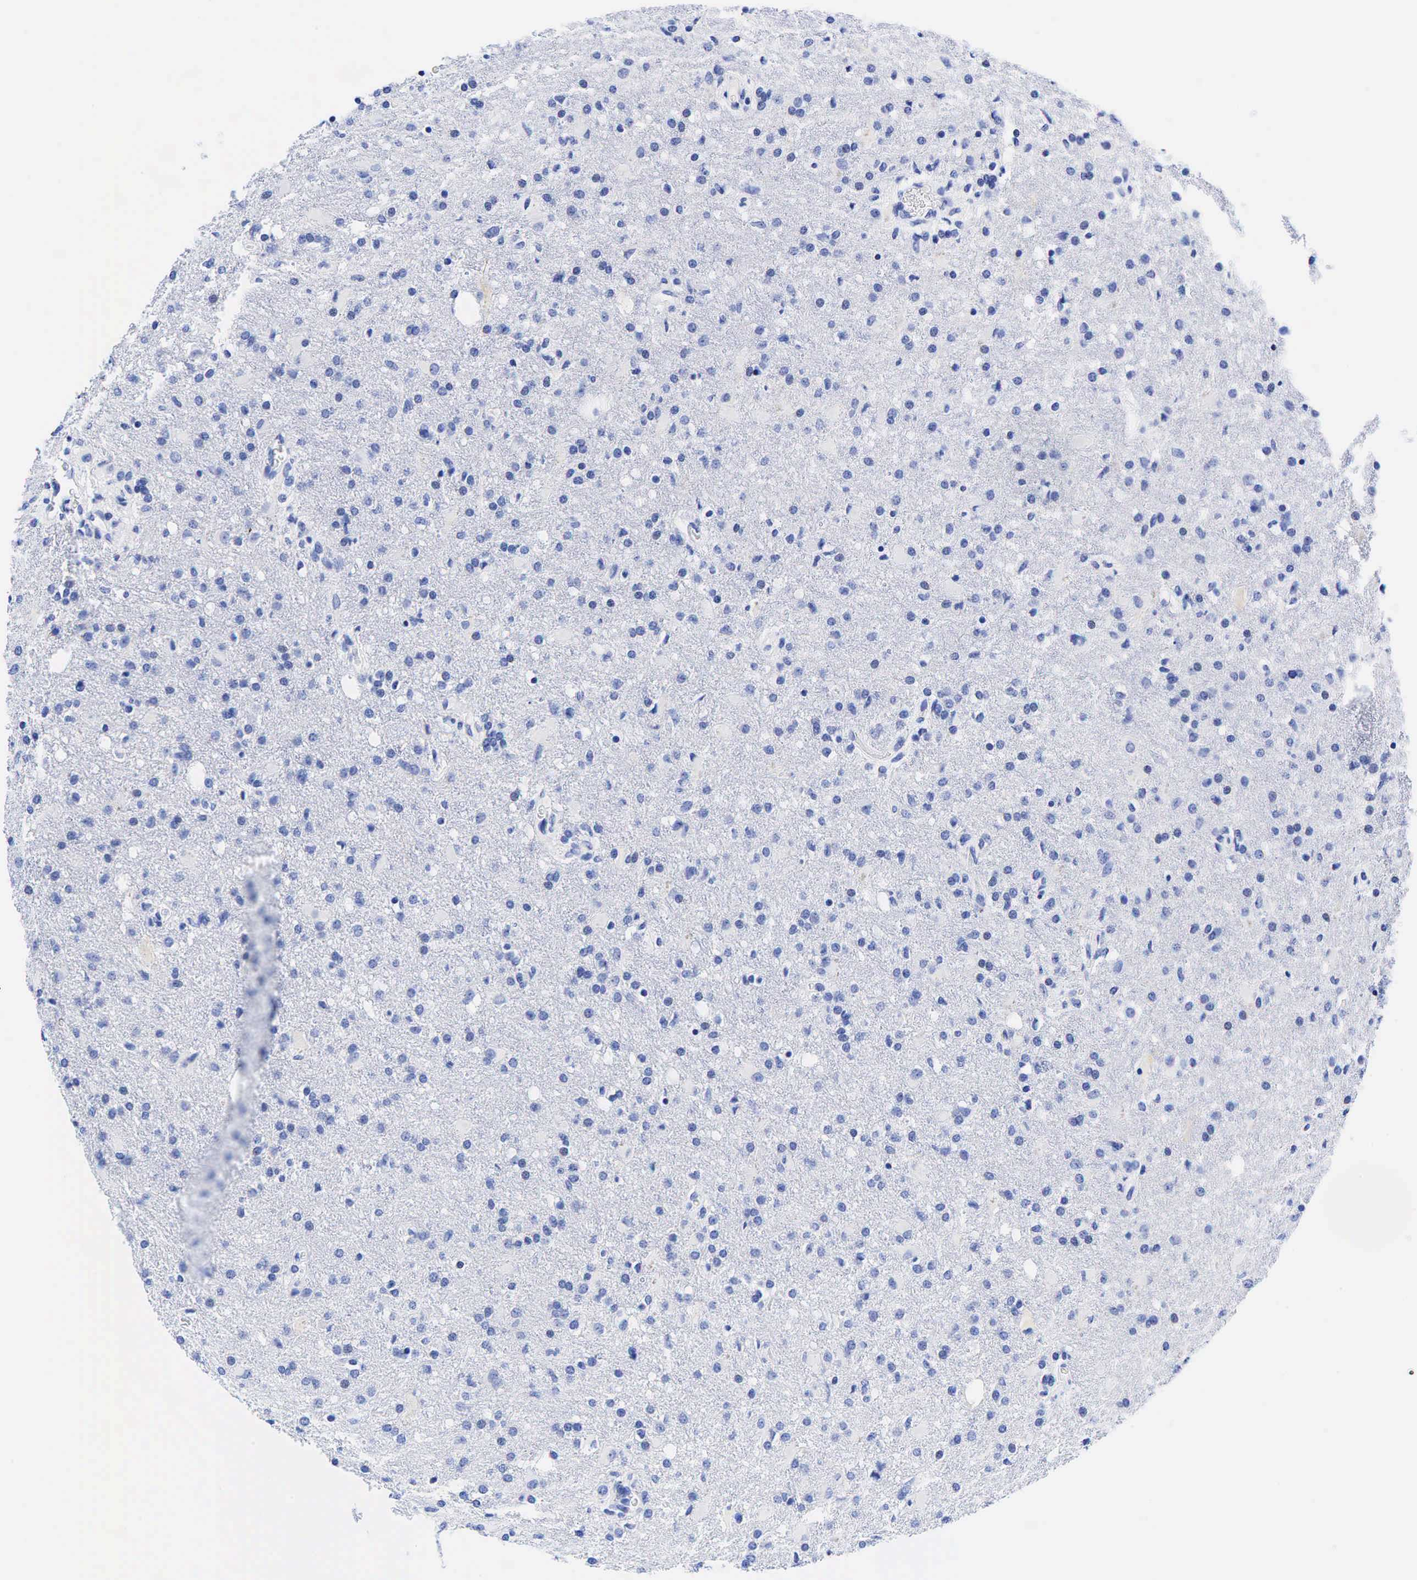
{"staining": {"intensity": "negative", "quantity": "none", "location": "none"}, "tissue": "glioma", "cell_type": "Tumor cells", "image_type": "cancer", "snomed": [{"axis": "morphology", "description": "Glioma, malignant, High grade"}, {"axis": "topography", "description": "Brain"}], "caption": "Tumor cells are negative for protein expression in human malignant glioma (high-grade).", "gene": "KRT18", "patient": {"sex": "male", "age": 68}}